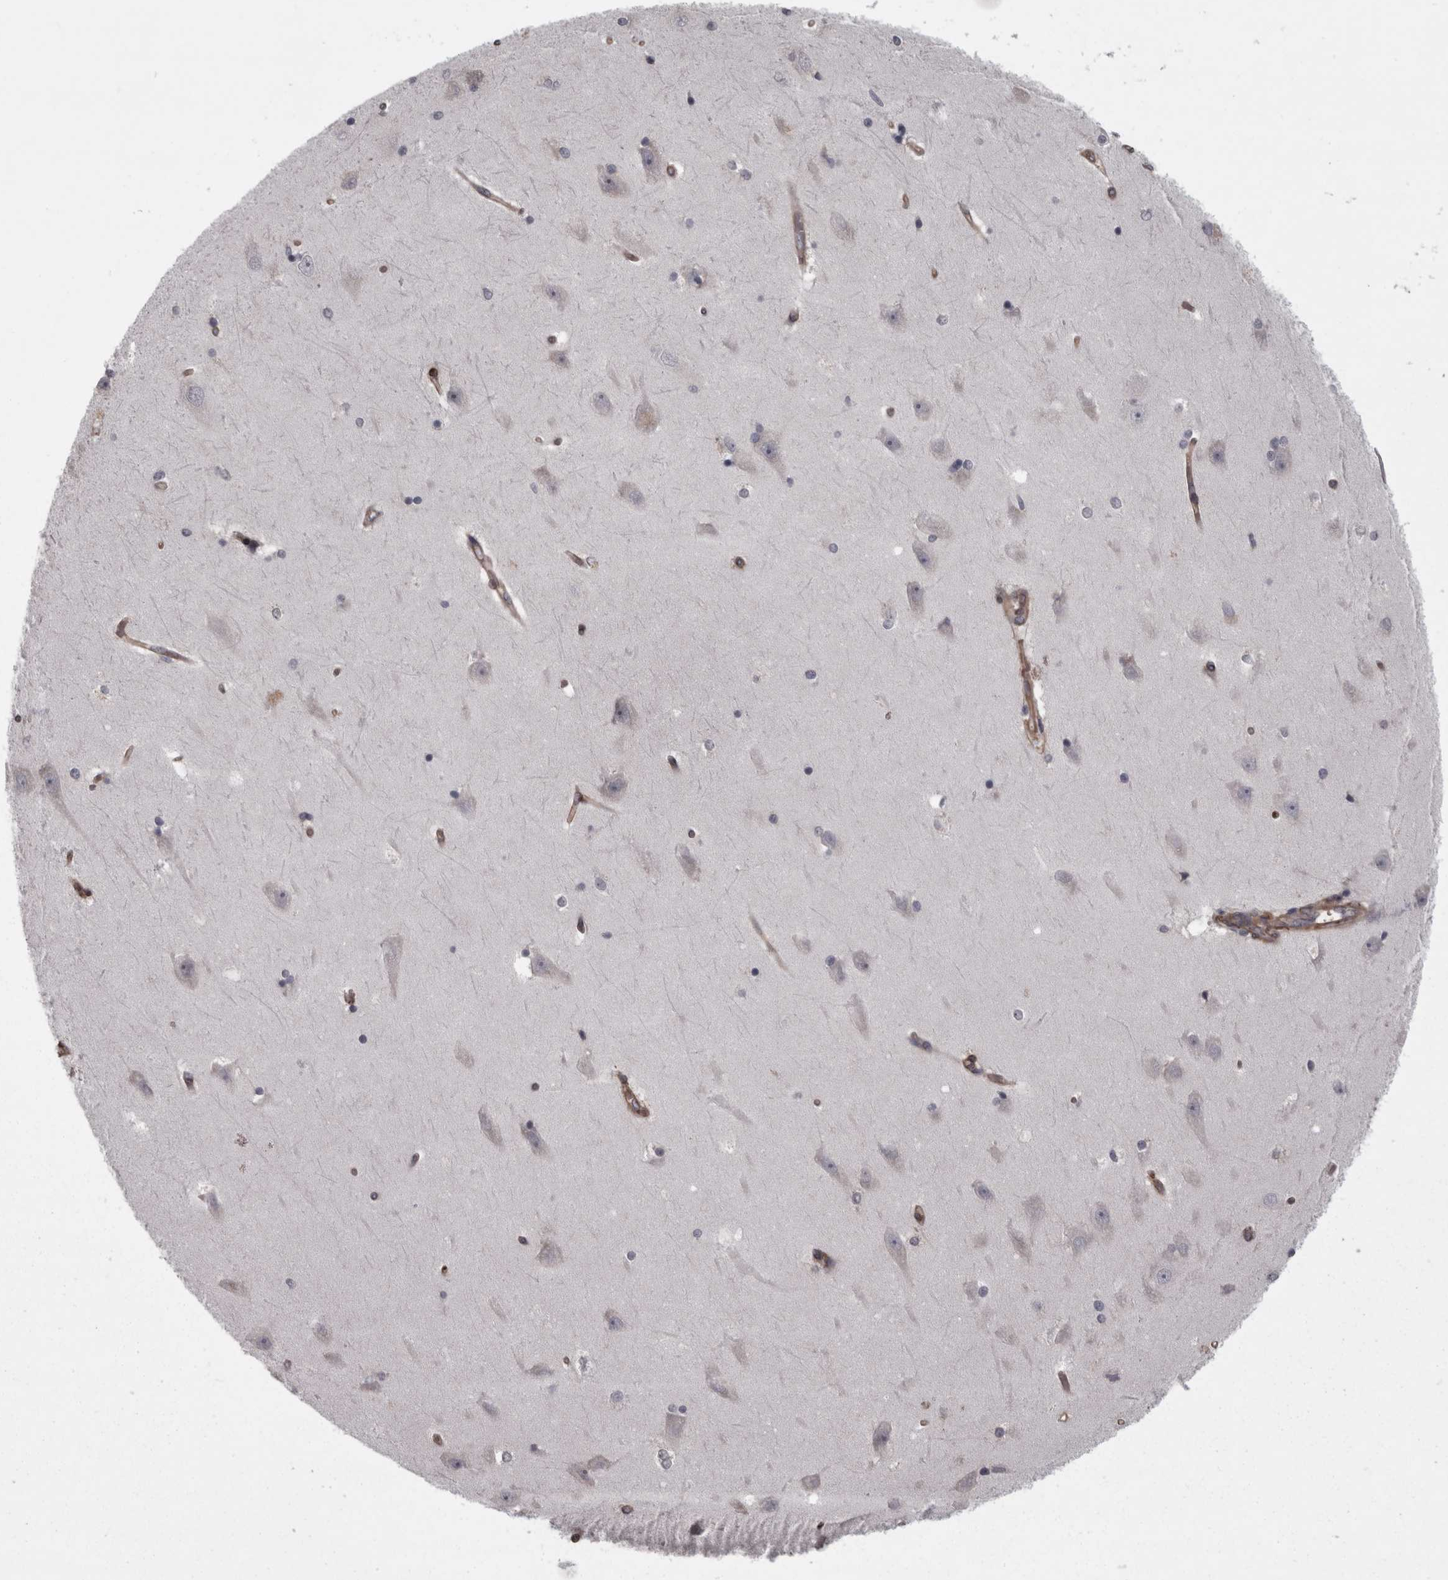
{"staining": {"intensity": "negative", "quantity": "none", "location": "none"}, "tissue": "hippocampus", "cell_type": "Glial cells", "image_type": "normal", "snomed": [{"axis": "morphology", "description": "Normal tissue, NOS"}, {"axis": "topography", "description": "Hippocampus"}], "caption": "Immunohistochemistry (IHC) histopathology image of benign human hippocampus stained for a protein (brown), which displays no positivity in glial cells. The staining is performed using DAB brown chromogen with nuclei counter-stained in using hematoxylin.", "gene": "RSU1", "patient": {"sex": "male", "age": 45}}